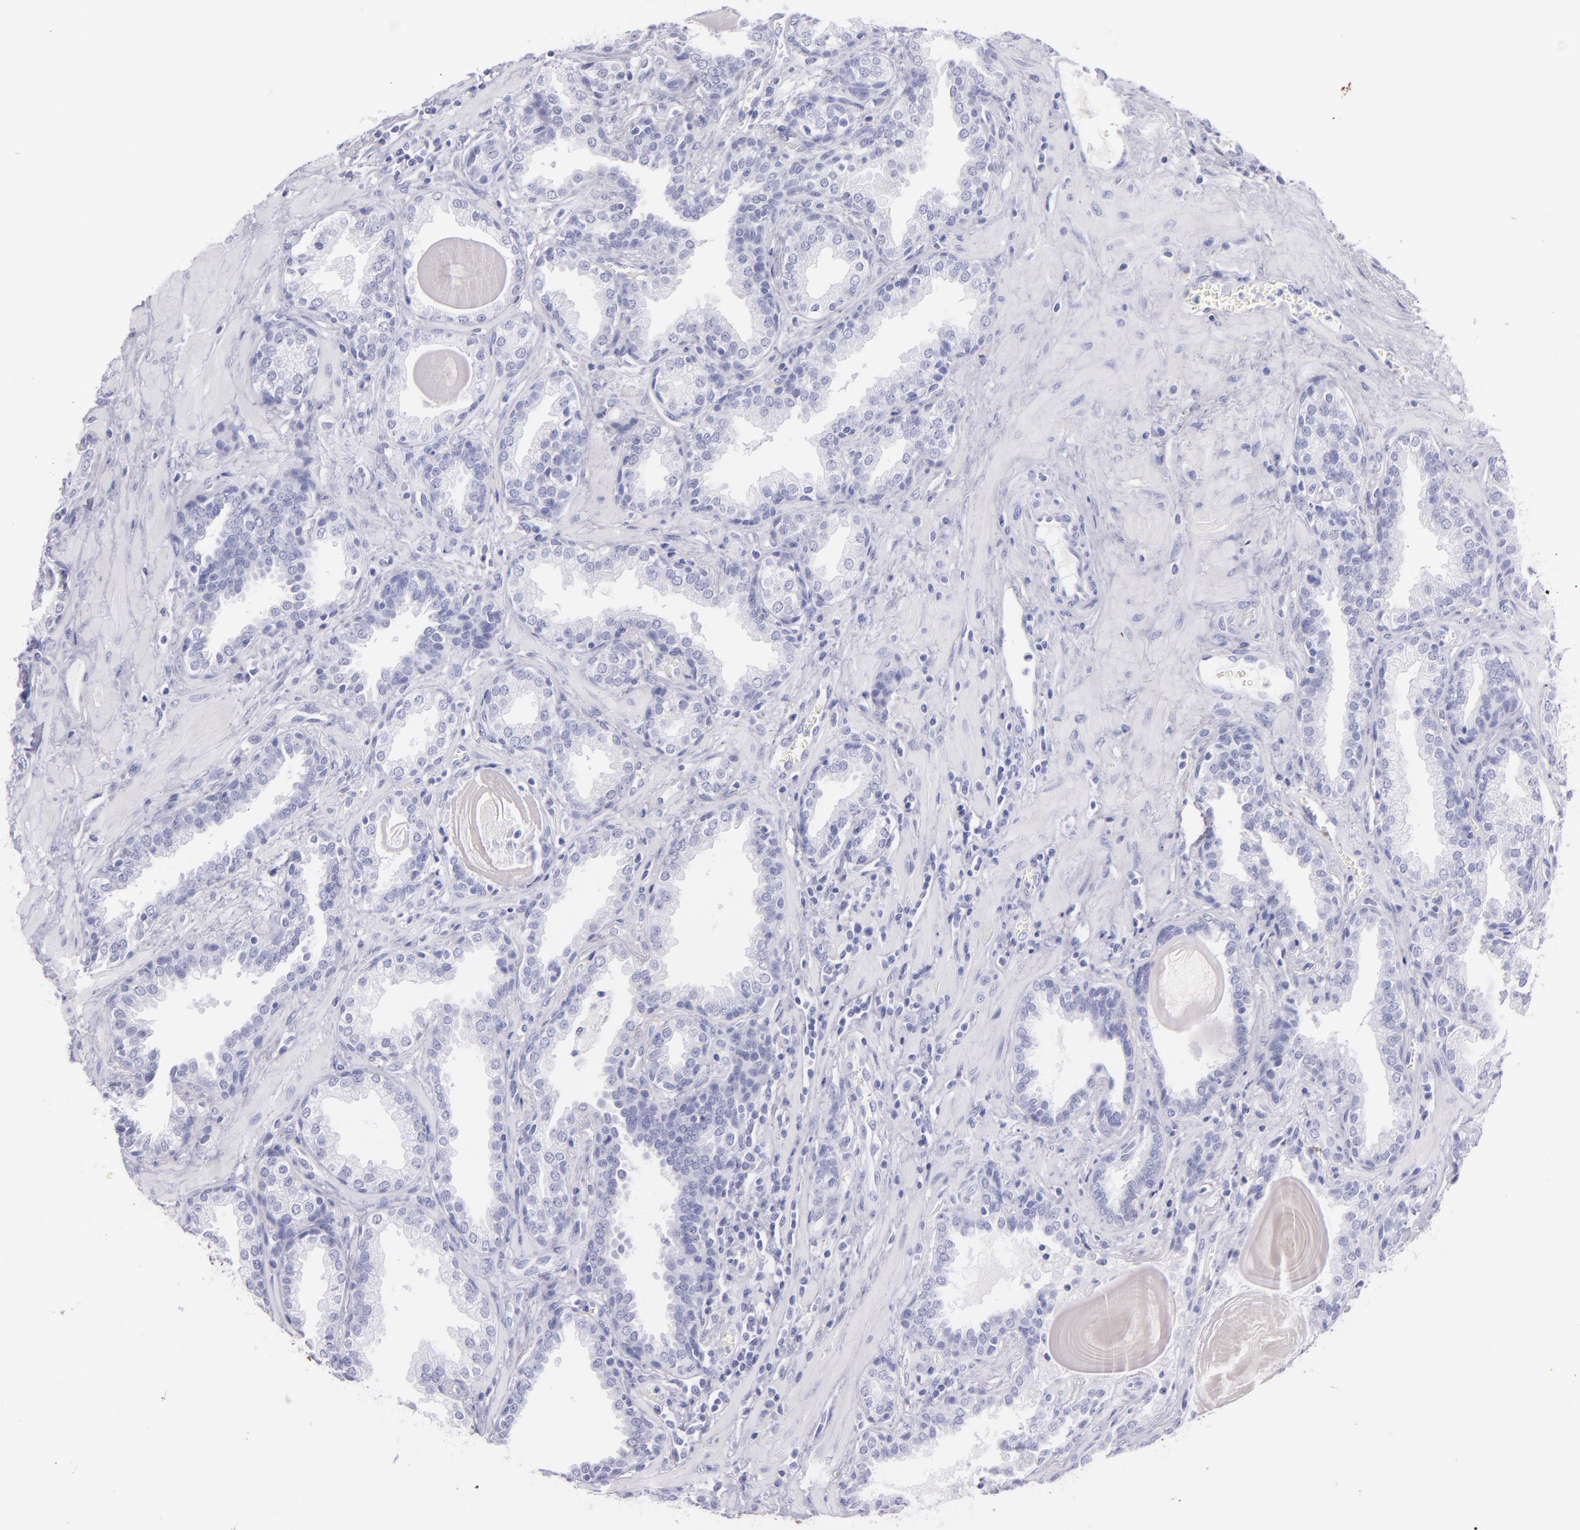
{"staining": {"intensity": "negative", "quantity": "none", "location": "none"}, "tissue": "prostate", "cell_type": "Glandular cells", "image_type": "normal", "snomed": [{"axis": "morphology", "description": "Normal tissue, NOS"}, {"axis": "topography", "description": "Prostate"}], "caption": "The immunohistochemistry (IHC) histopathology image has no significant expression in glandular cells of prostate.", "gene": "SFTPA2", "patient": {"sex": "male", "age": 51}}